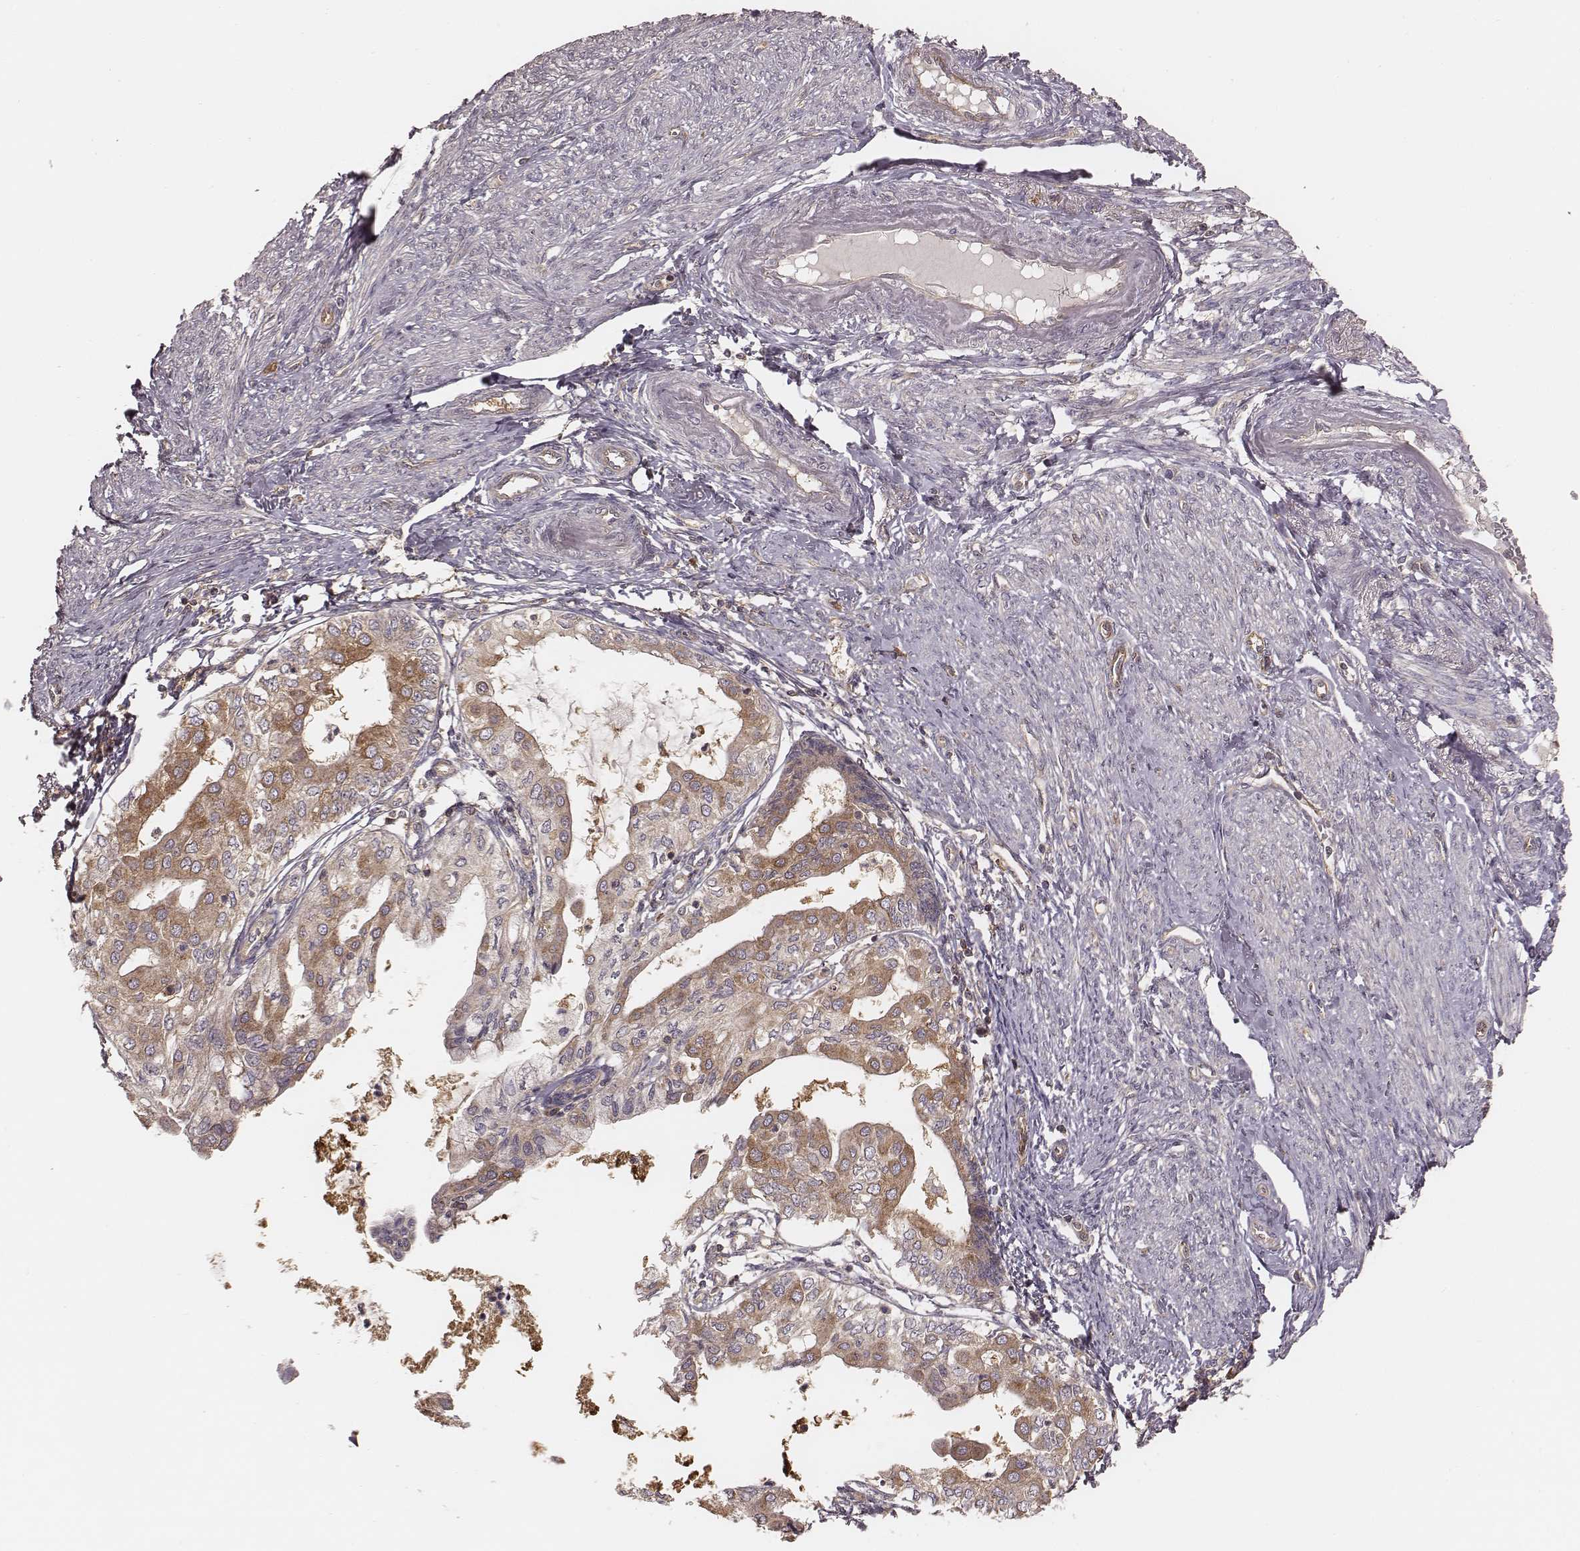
{"staining": {"intensity": "weak", "quantity": "25%-75%", "location": "cytoplasmic/membranous"}, "tissue": "endometrial cancer", "cell_type": "Tumor cells", "image_type": "cancer", "snomed": [{"axis": "morphology", "description": "Adenocarcinoma, NOS"}, {"axis": "topography", "description": "Endometrium"}], "caption": "Adenocarcinoma (endometrial) stained with a protein marker displays weak staining in tumor cells.", "gene": "CARS1", "patient": {"sex": "female", "age": 68}}